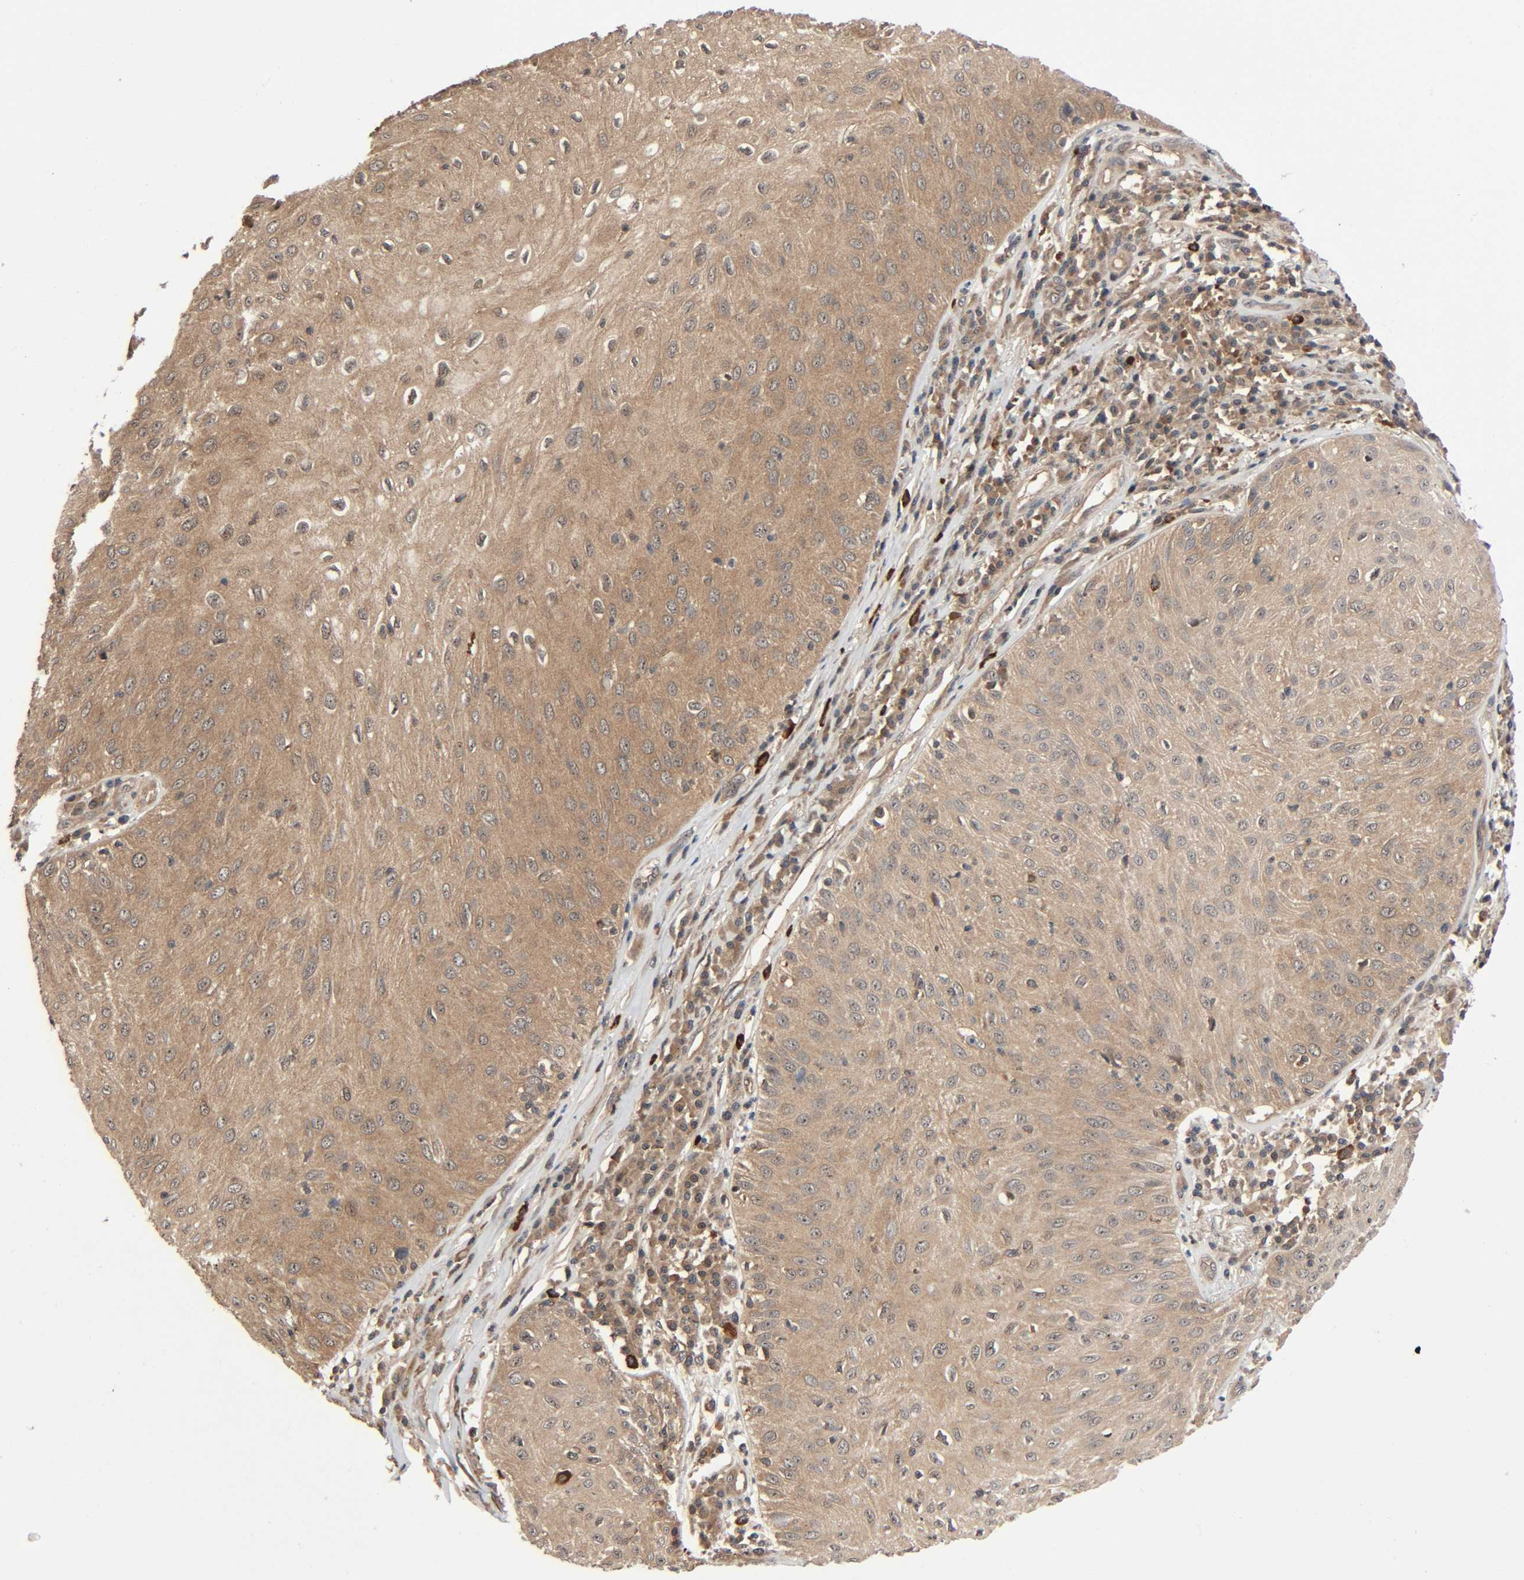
{"staining": {"intensity": "moderate", "quantity": ">75%", "location": "cytoplasmic/membranous"}, "tissue": "skin cancer", "cell_type": "Tumor cells", "image_type": "cancer", "snomed": [{"axis": "morphology", "description": "Squamous cell carcinoma, NOS"}, {"axis": "topography", "description": "Skin"}], "caption": "There is medium levels of moderate cytoplasmic/membranous positivity in tumor cells of skin cancer, as demonstrated by immunohistochemical staining (brown color).", "gene": "PPP2R1B", "patient": {"sex": "male", "age": 65}}